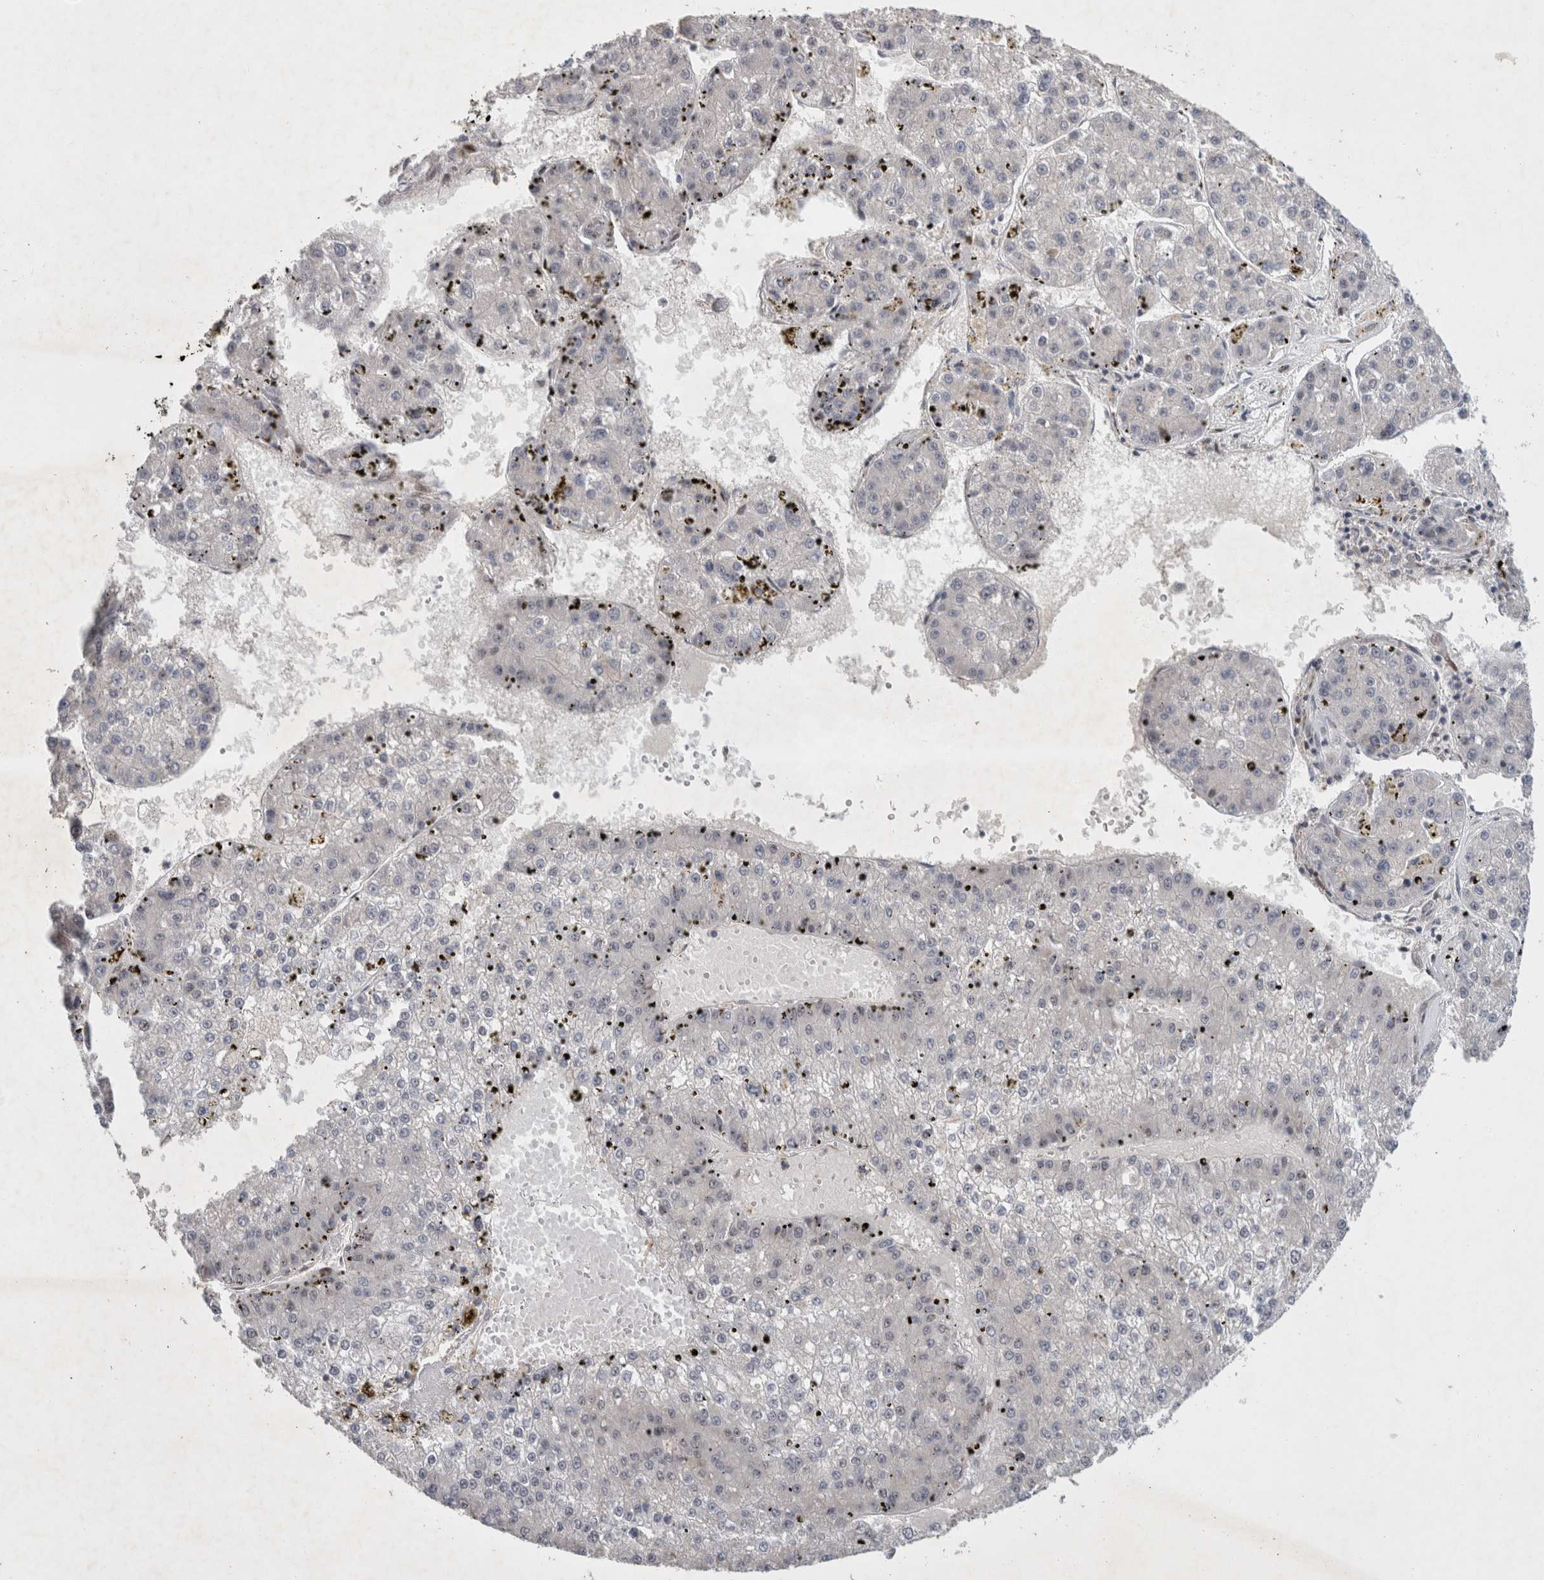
{"staining": {"intensity": "negative", "quantity": "none", "location": "none"}, "tissue": "liver cancer", "cell_type": "Tumor cells", "image_type": "cancer", "snomed": [{"axis": "morphology", "description": "Carcinoma, Hepatocellular, NOS"}, {"axis": "topography", "description": "Liver"}], "caption": "IHC micrograph of human liver cancer (hepatocellular carcinoma) stained for a protein (brown), which demonstrates no expression in tumor cells.", "gene": "C8orf58", "patient": {"sex": "female", "age": 73}}